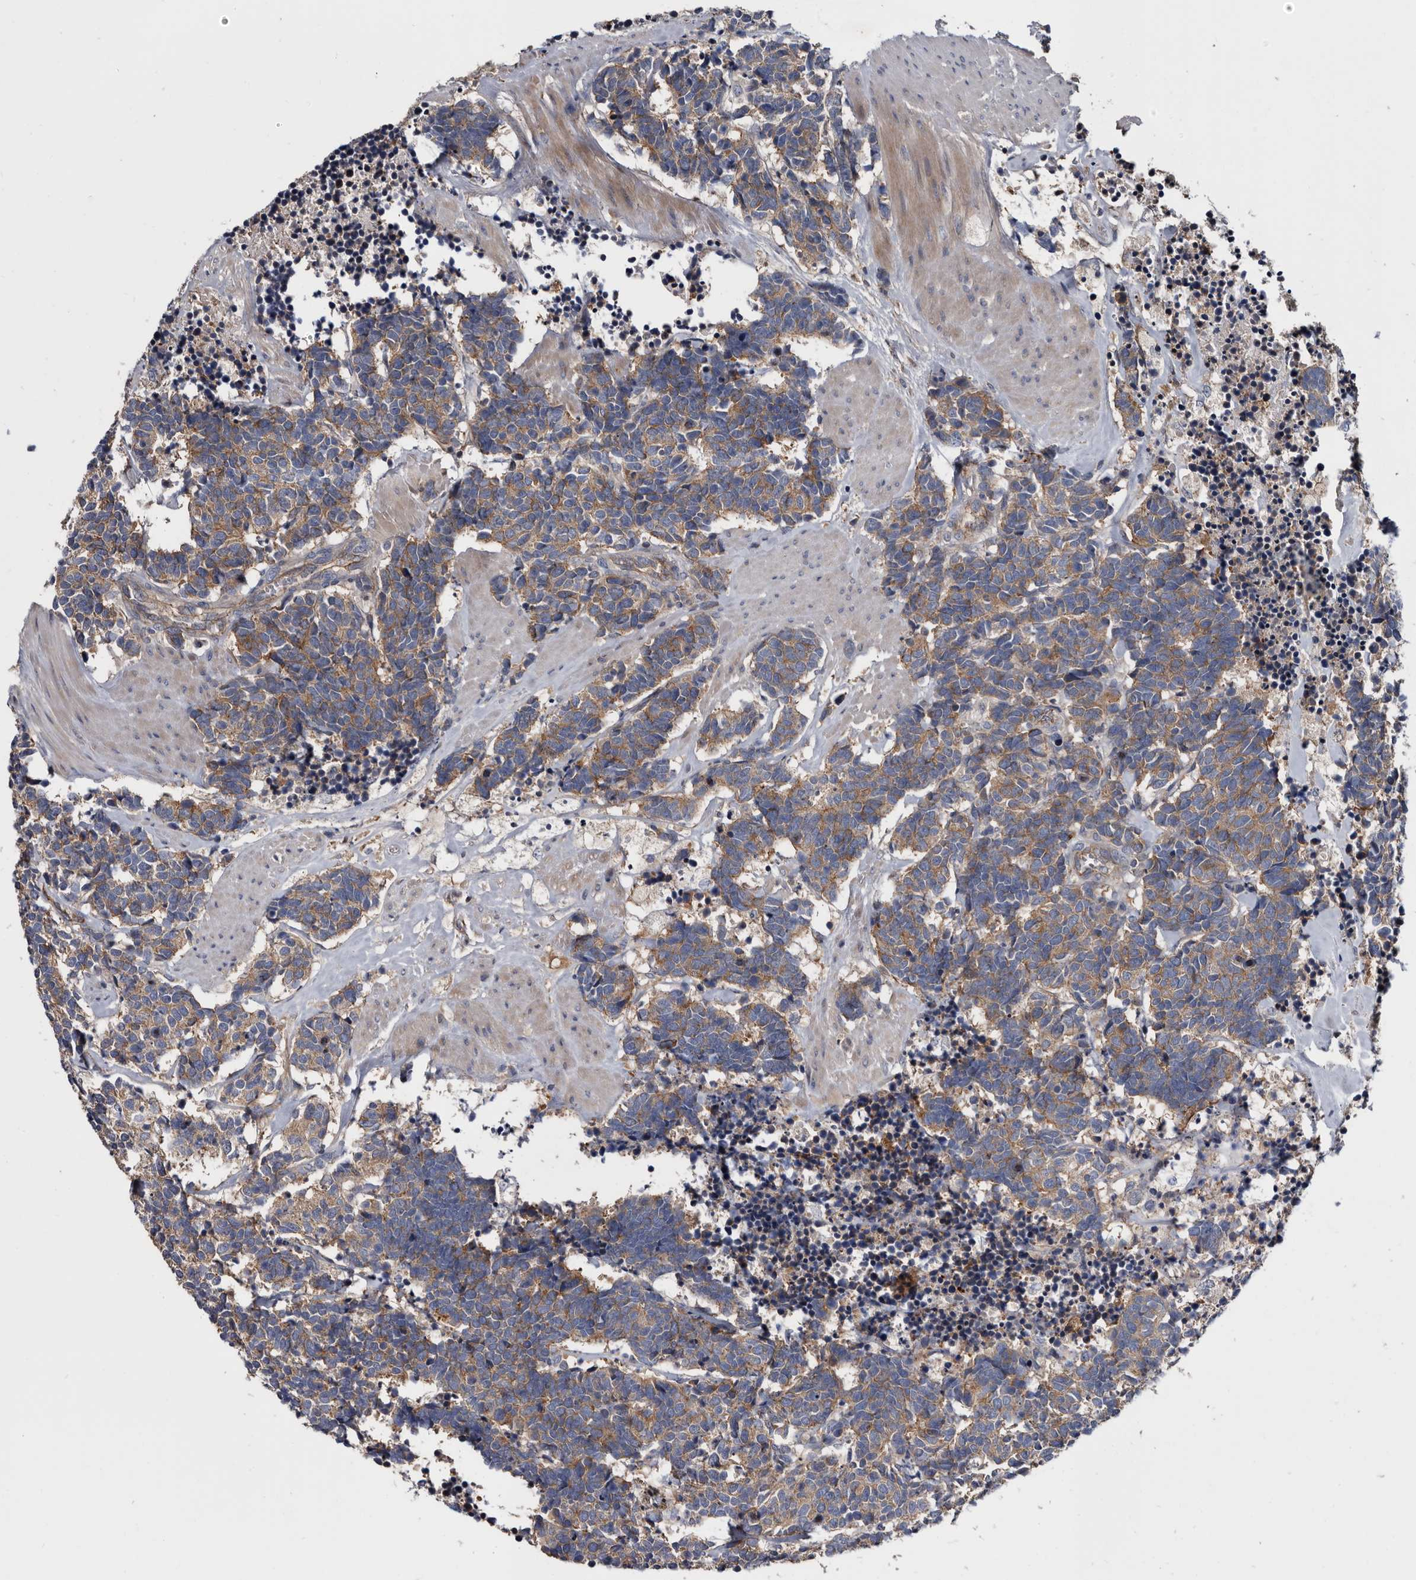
{"staining": {"intensity": "moderate", "quantity": ">75%", "location": "cytoplasmic/membranous"}, "tissue": "carcinoid", "cell_type": "Tumor cells", "image_type": "cancer", "snomed": [{"axis": "morphology", "description": "Carcinoma, NOS"}, {"axis": "morphology", "description": "Carcinoid, malignant, NOS"}, {"axis": "topography", "description": "Urinary bladder"}], "caption": "IHC (DAB (3,3'-diaminobenzidine)) staining of human carcinoma reveals moderate cytoplasmic/membranous protein staining in about >75% of tumor cells. Nuclei are stained in blue.", "gene": "TSPAN17", "patient": {"sex": "male", "age": 57}}